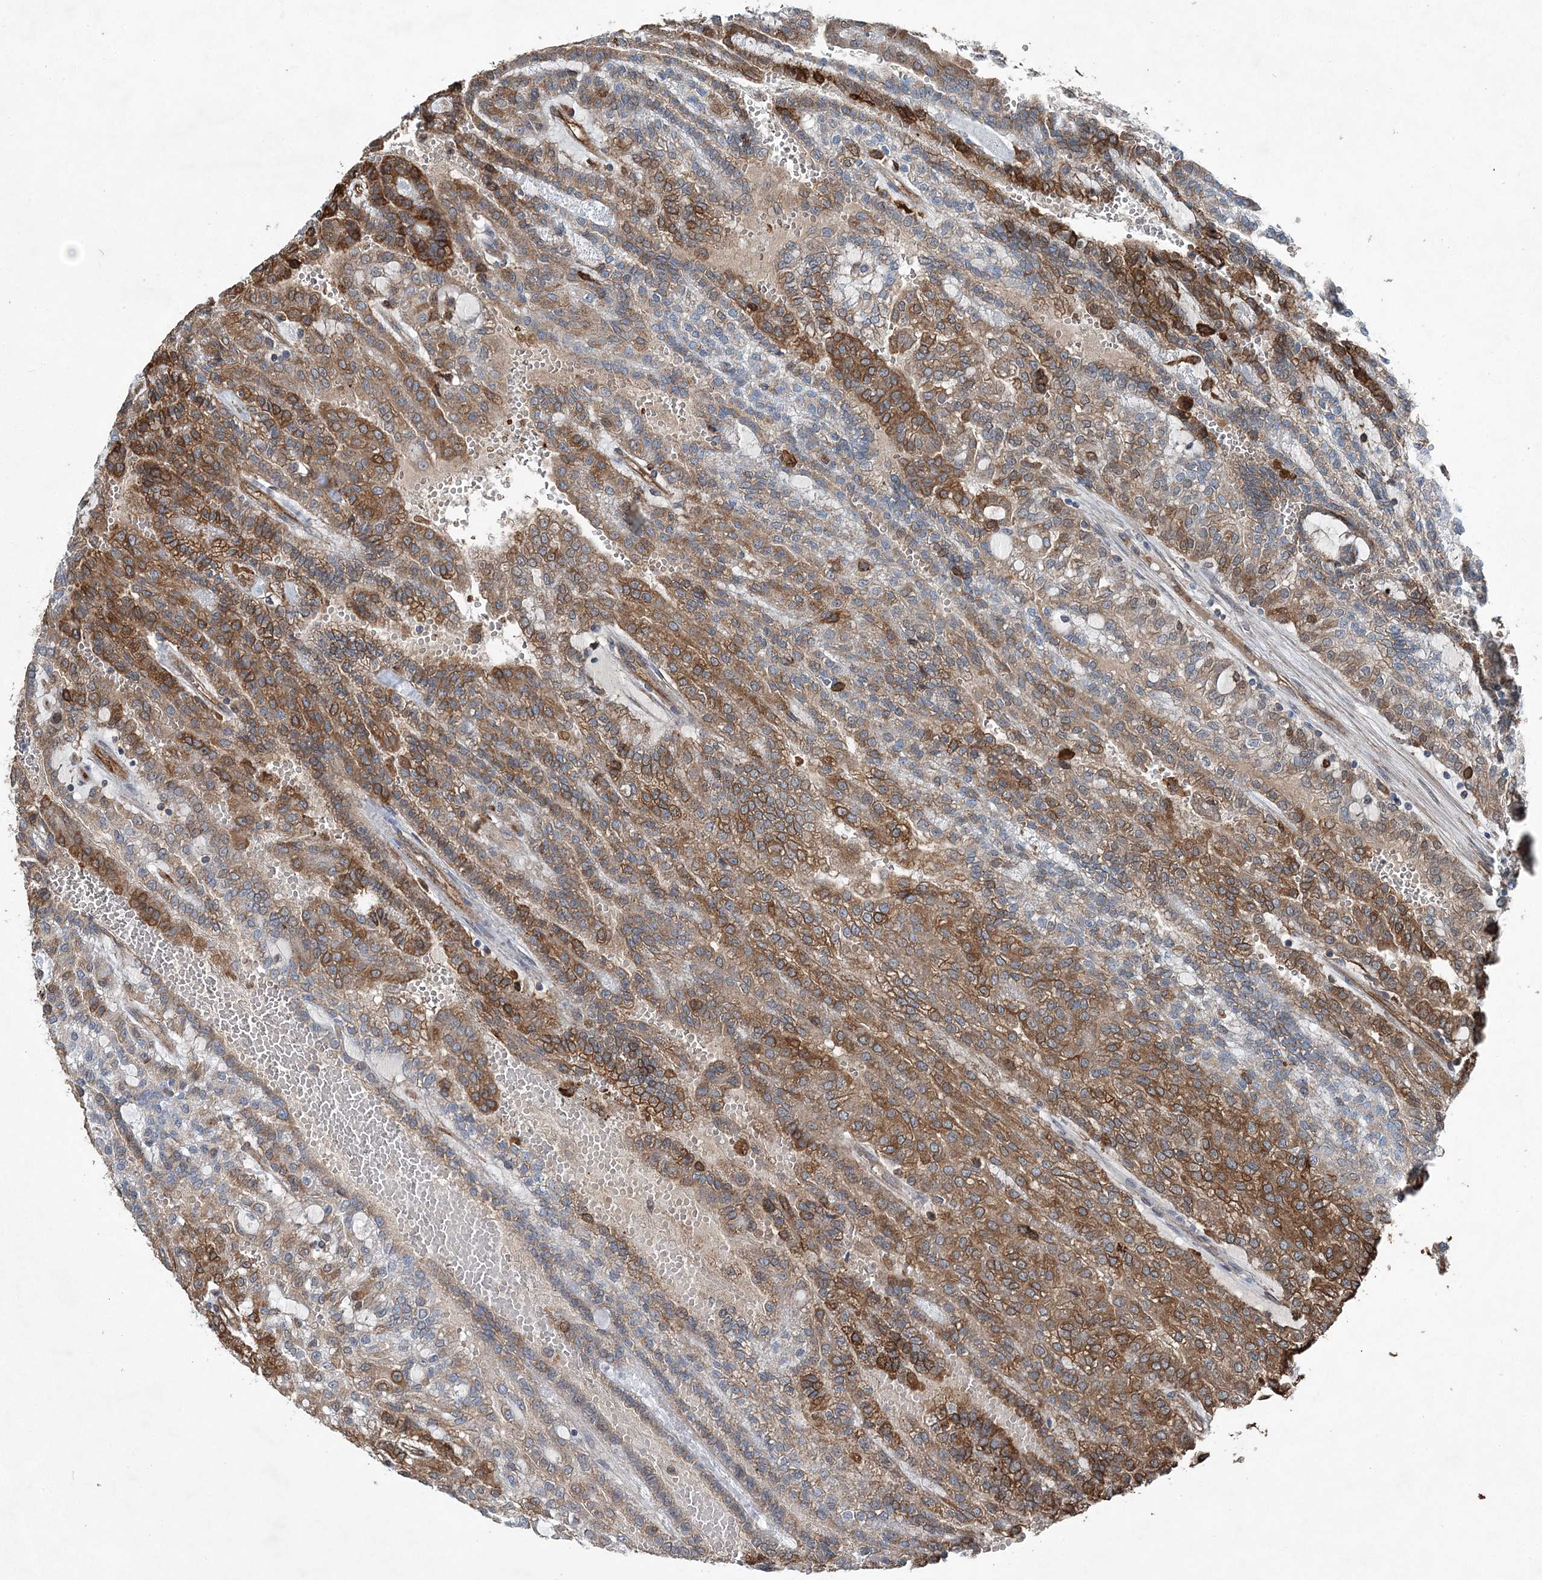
{"staining": {"intensity": "moderate", "quantity": "25%-75%", "location": "cytoplasmic/membranous"}, "tissue": "renal cancer", "cell_type": "Tumor cells", "image_type": "cancer", "snomed": [{"axis": "morphology", "description": "Adenocarcinoma, NOS"}, {"axis": "topography", "description": "Kidney"}], "caption": "This micrograph displays immunohistochemistry (IHC) staining of human renal cancer (adenocarcinoma), with medium moderate cytoplasmic/membranous expression in about 25%-75% of tumor cells.", "gene": "SPOPL", "patient": {"sex": "male", "age": 63}}